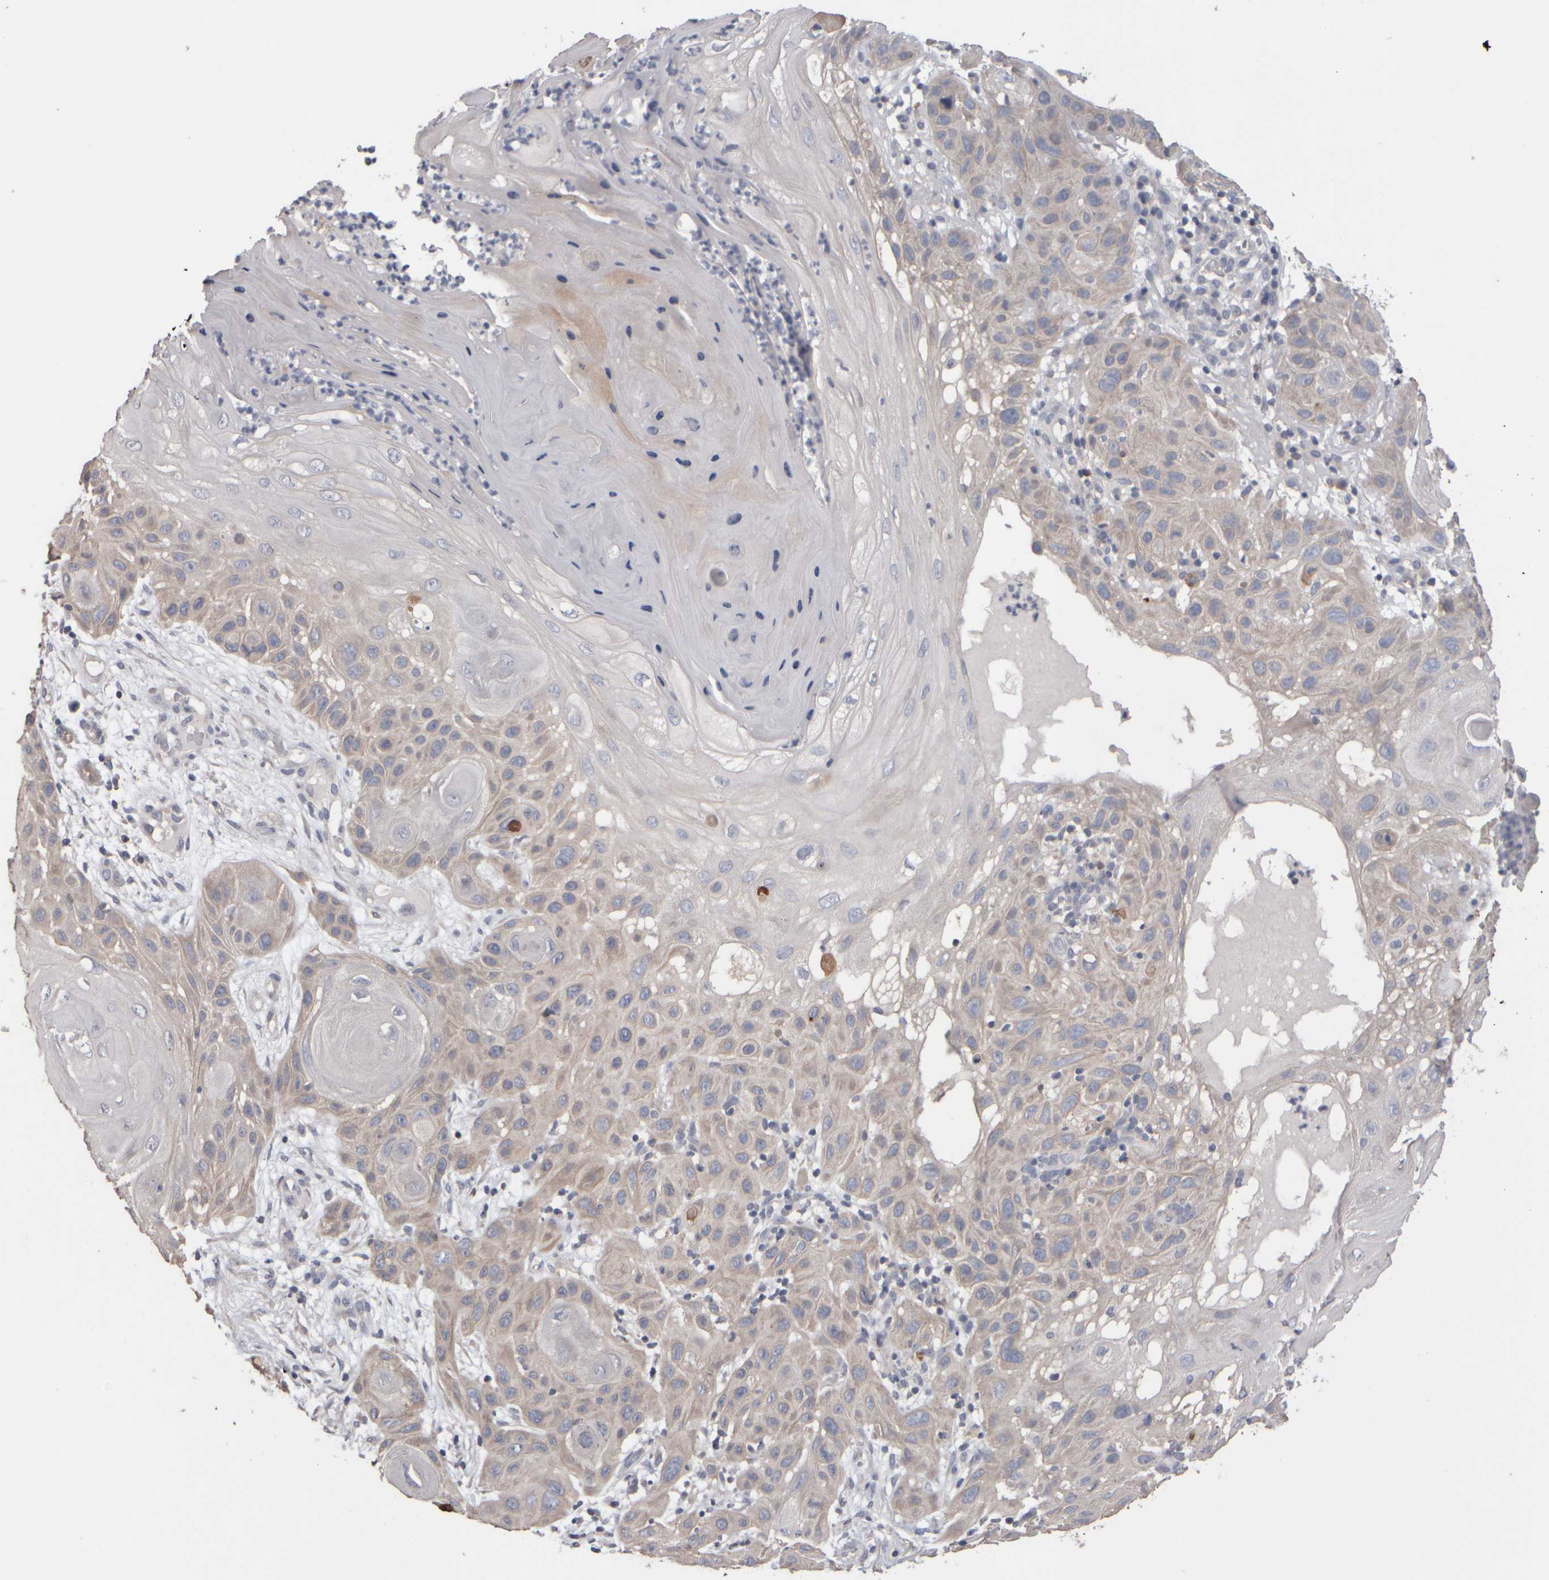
{"staining": {"intensity": "weak", "quantity": "<25%", "location": "cytoplasmic/membranous"}, "tissue": "skin cancer", "cell_type": "Tumor cells", "image_type": "cancer", "snomed": [{"axis": "morphology", "description": "Squamous cell carcinoma, NOS"}, {"axis": "topography", "description": "Skin"}], "caption": "Immunohistochemistry of skin cancer (squamous cell carcinoma) displays no staining in tumor cells.", "gene": "EPHX2", "patient": {"sex": "female", "age": 96}}